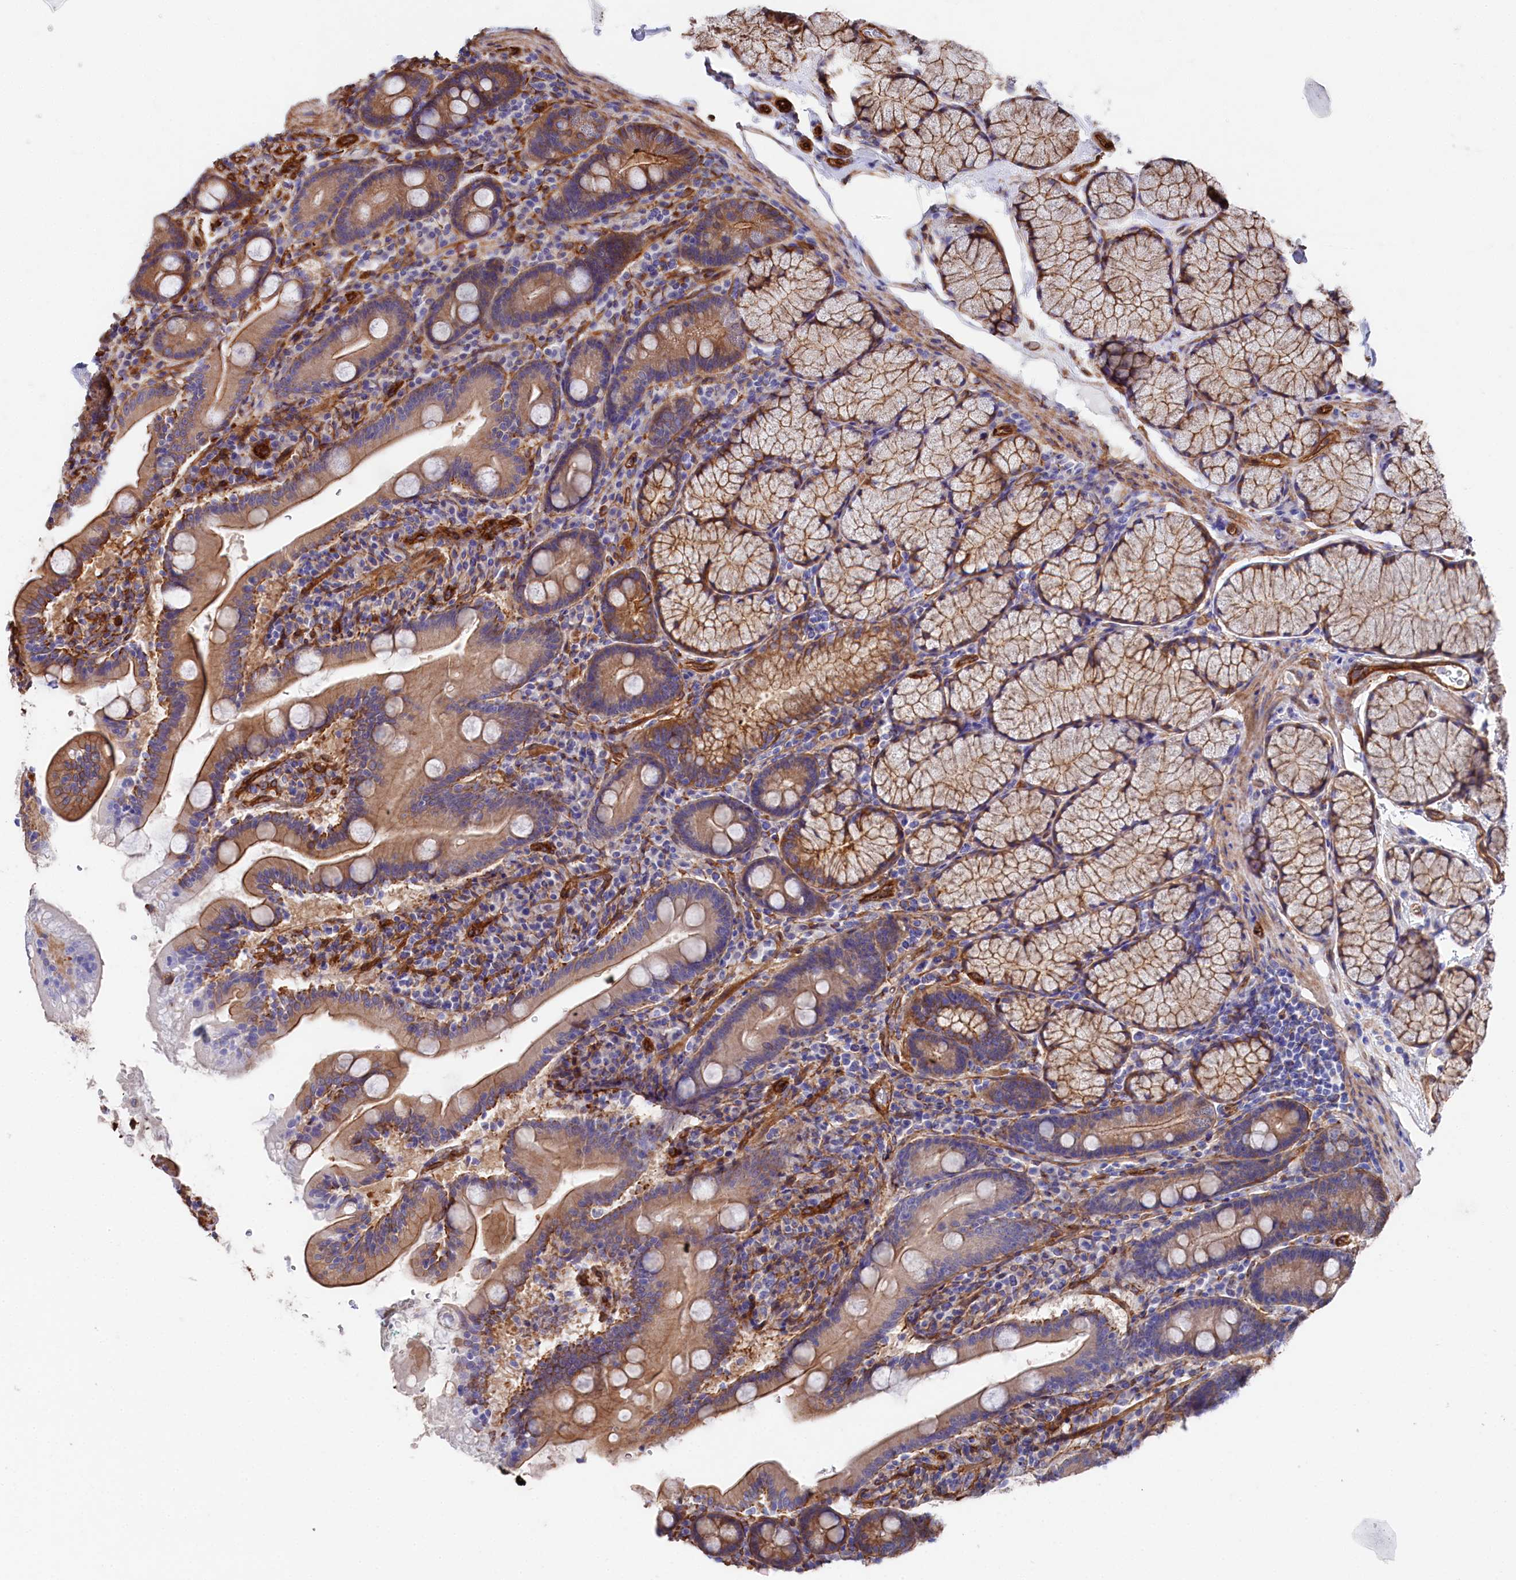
{"staining": {"intensity": "moderate", "quantity": ">75%", "location": "cytoplasmic/membranous"}, "tissue": "duodenum", "cell_type": "Glandular cells", "image_type": "normal", "snomed": [{"axis": "morphology", "description": "Normal tissue, NOS"}, {"axis": "topography", "description": "Duodenum"}], "caption": "Immunohistochemical staining of benign duodenum exhibits moderate cytoplasmic/membranous protein expression in about >75% of glandular cells. The protein of interest is shown in brown color, while the nuclei are stained blue.", "gene": "TNKS1BP1", "patient": {"sex": "male", "age": 35}}